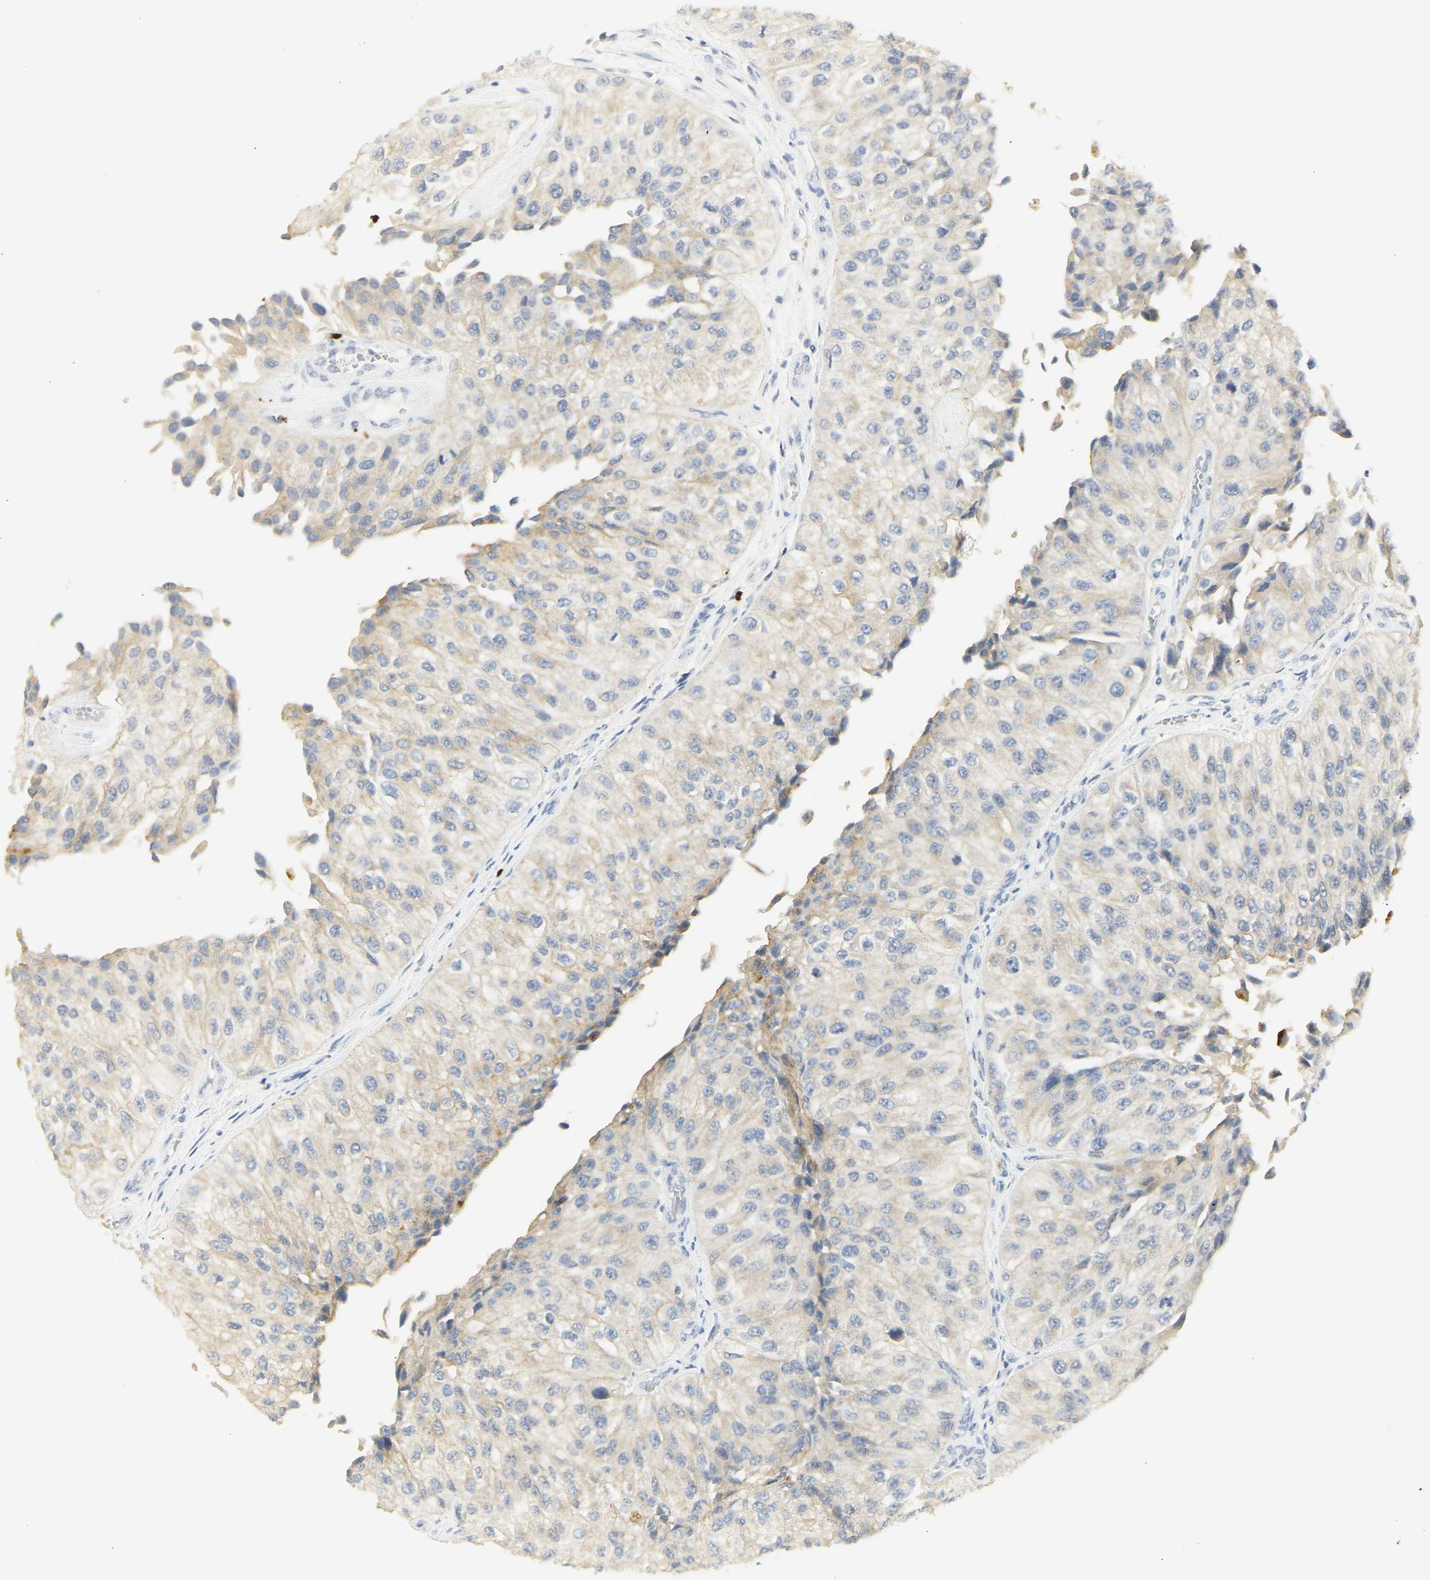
{"staining": {"intensity": "weak", "quantity": "25%-75%", "location": "cytoplasmic/membranous"}, "tissue": "urothelial cancer", "cell_type": "Tumor cells", "image_type": "cancer", "snomed": [{"axis": "morphology", "description": "Urothelial carcinoma, High grade"}, {"axis": "topography", "description": "Kidney"}, {"axis": "topography", "description": "Urinary bladder"}], "caption": "Immunohistochemistry (IHC) (DAB (3,3'-diaminobenzidine)) staining of human urothelial cancer reveals weak cytoplasmic/membranous protein expression in about 25%-75% of tumor cells.", "gene": "CEACAM5", "patient": {"sex": "male", "age": 77}}